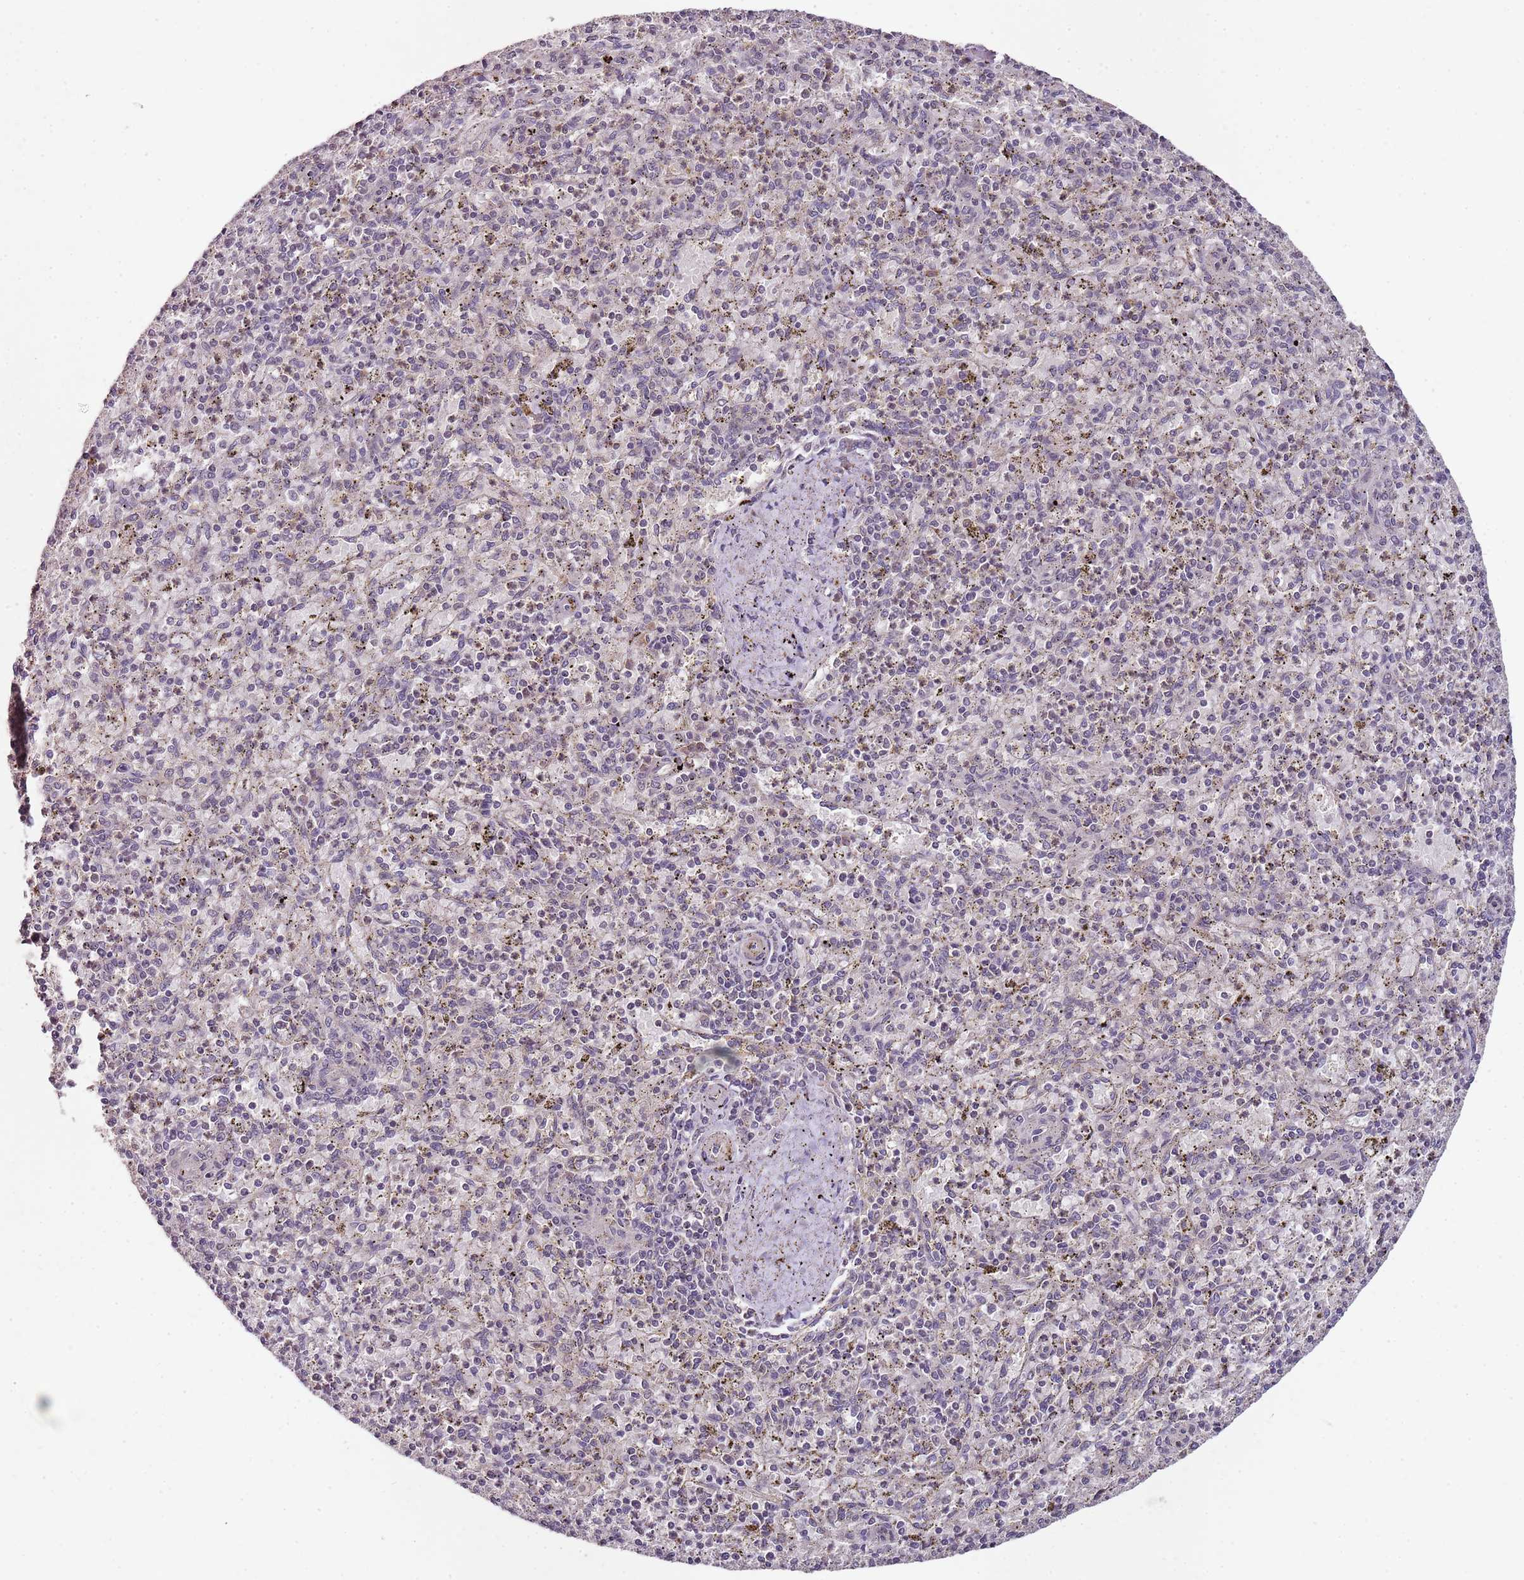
{"staining": {"intensity": "negative", "quantity": "none", "location": "none"}, "tissue": "spleen", "cell_type": "Cells in red pulp", "image_type": "normal", "snomed": [{"axis": "morphology", "description": "Normal tissue, NOS"}, {"axis": "topography", "description": "Spleen"}], "caption": "Immunohistochemical staining of unremarkable human spleen displays no significant staining in cells in red pulp. Brightfield microscopy of immunohistochemistry (IHC) stained with DAB (brown) and hematoxylin (blue), captured at high magnification.", "gene": "LIN37", "patient": {"sex": "male", "age": 72}}